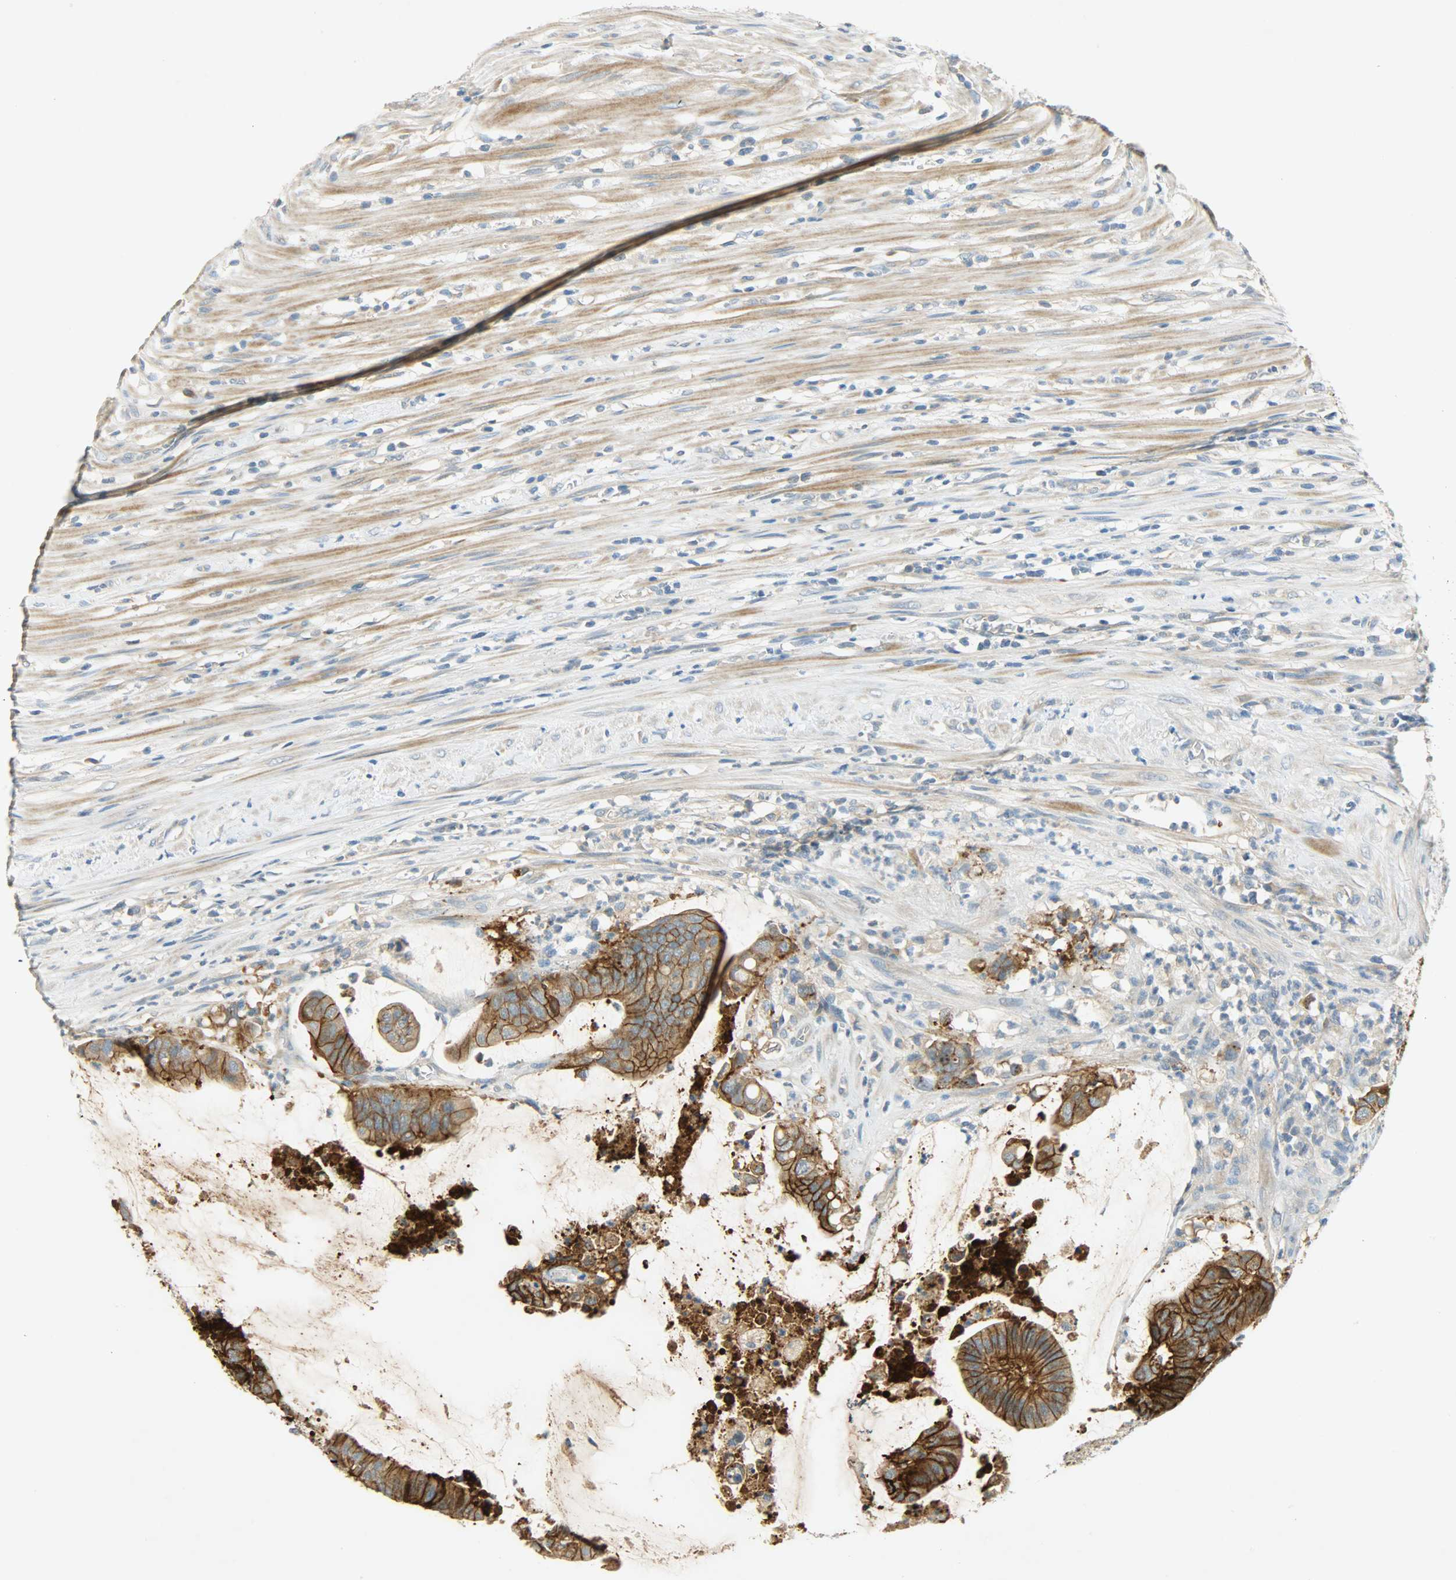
{"staining": {"intensity": "strong", "quantity": ">75%", "location": "cytoplasmic/membranous"}, "tissue": "colorectal cancer", "cell_type": "Tumor cells", "image_type": "cancer", "snomed": [{"axis": "morphology", "description": "Adenocarcinoma, NOS"}, {"axis": "topography", "description": "Rectum"}], "caption": "IHC staining of colorectal cancer, which exhibits high levels of strong cytoplasmic/membranous positivity in about >75% of tumor cells indicating strong cytoplasmic/membranous protein staining. The staining was performed using DAB (brown) for protein detection and nuclei were counterstained in hematoxylin (blue).", "gene": "DSG2", "patient": {"sex": "female", "age": 66}}